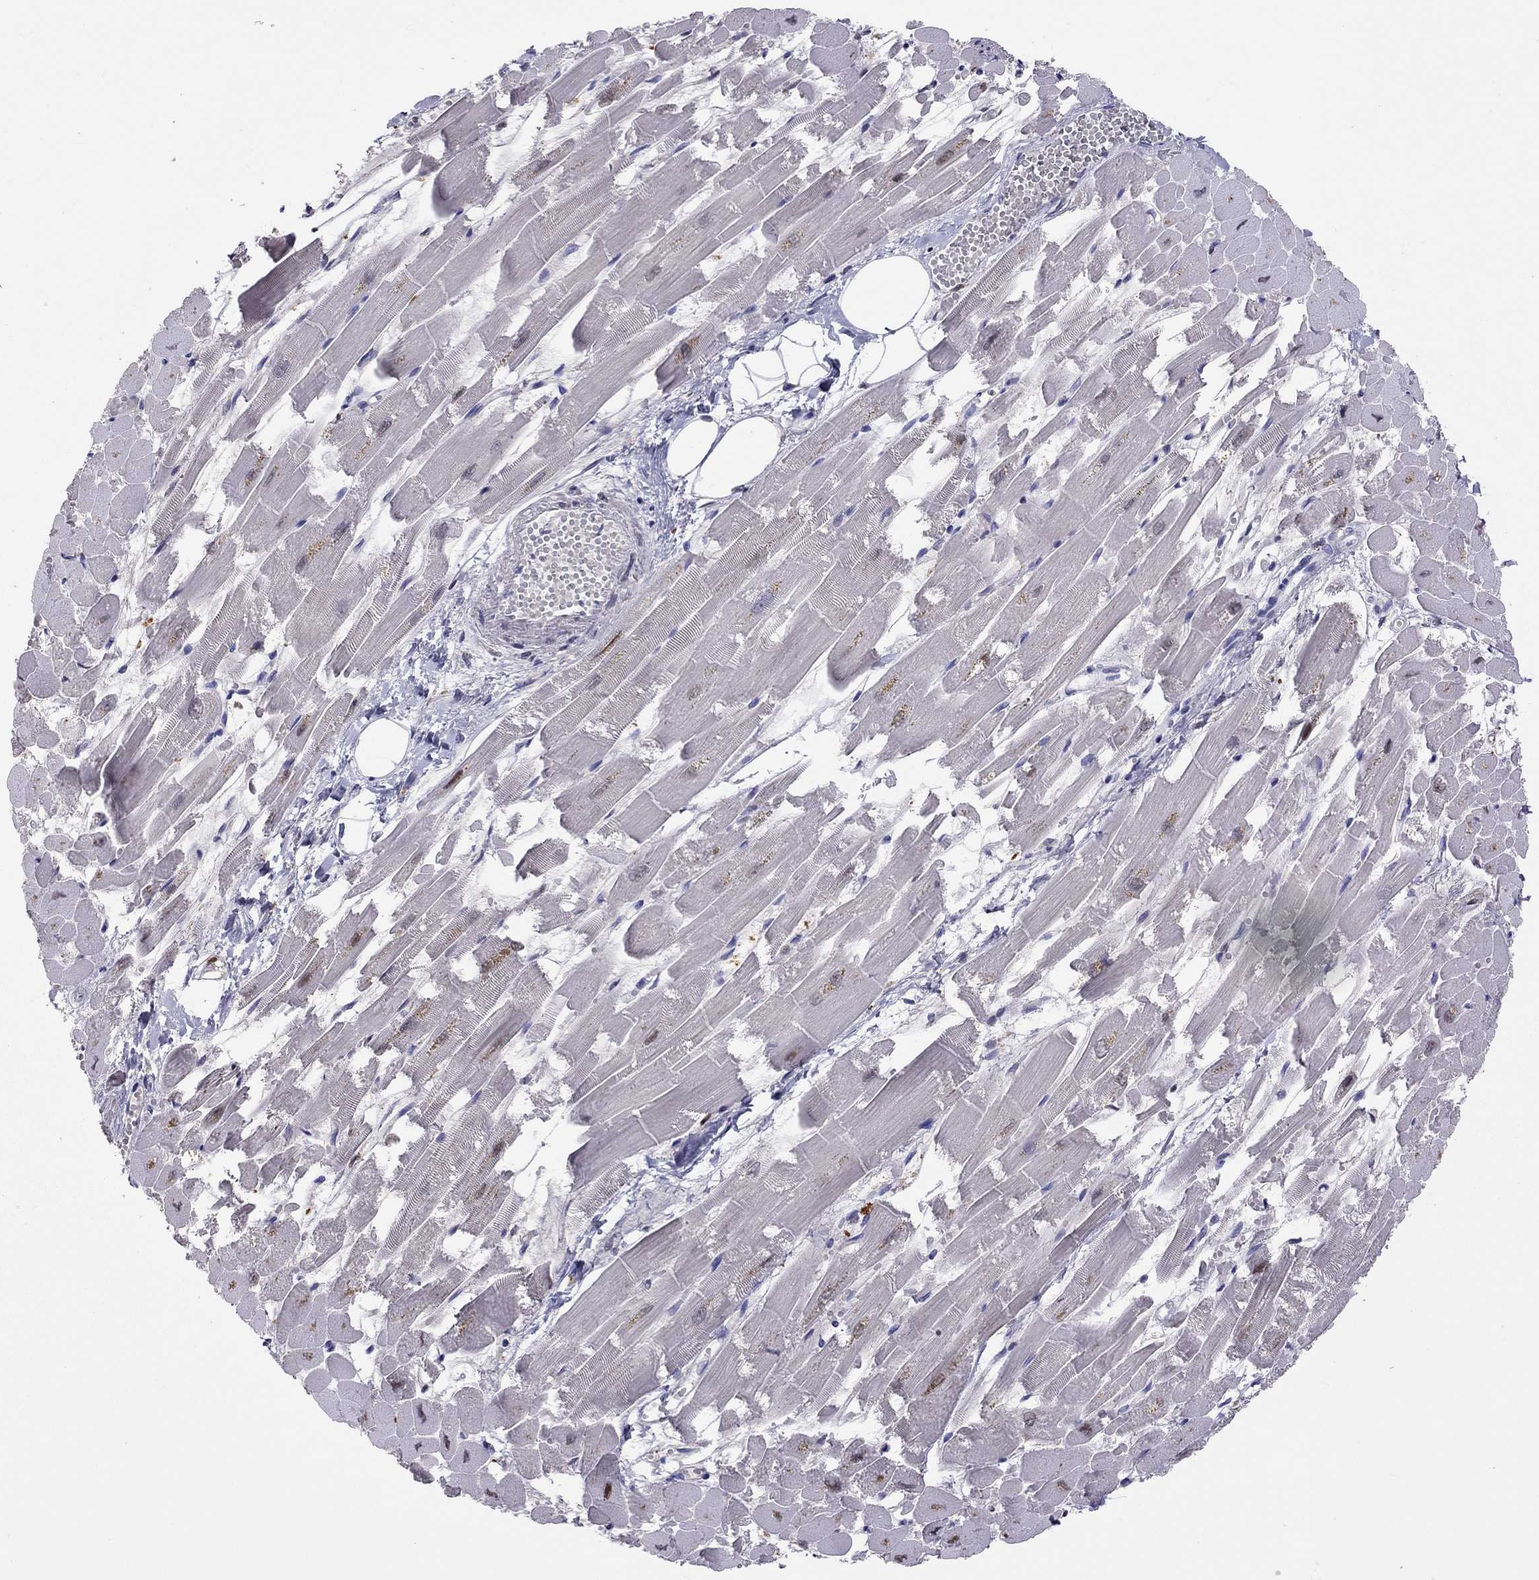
{"staining": {"intensity": "negative", "quantity": "none", "location": "none"}, "tissue": "heart muscle", "cell_type": "Cardiomyocytes", "image_type": "normal", "snomed": [{"axis": "morphology", "description": "Normal tissue, NOS"}, {"axis": "topography", "description": "Heart"}], "caption": "Human heart muscle stained for a protein using IHC shows no expression in cardiomyocytes.", "gene": "SERPINA3", "patient": {"sex": "female", "age": 52}}